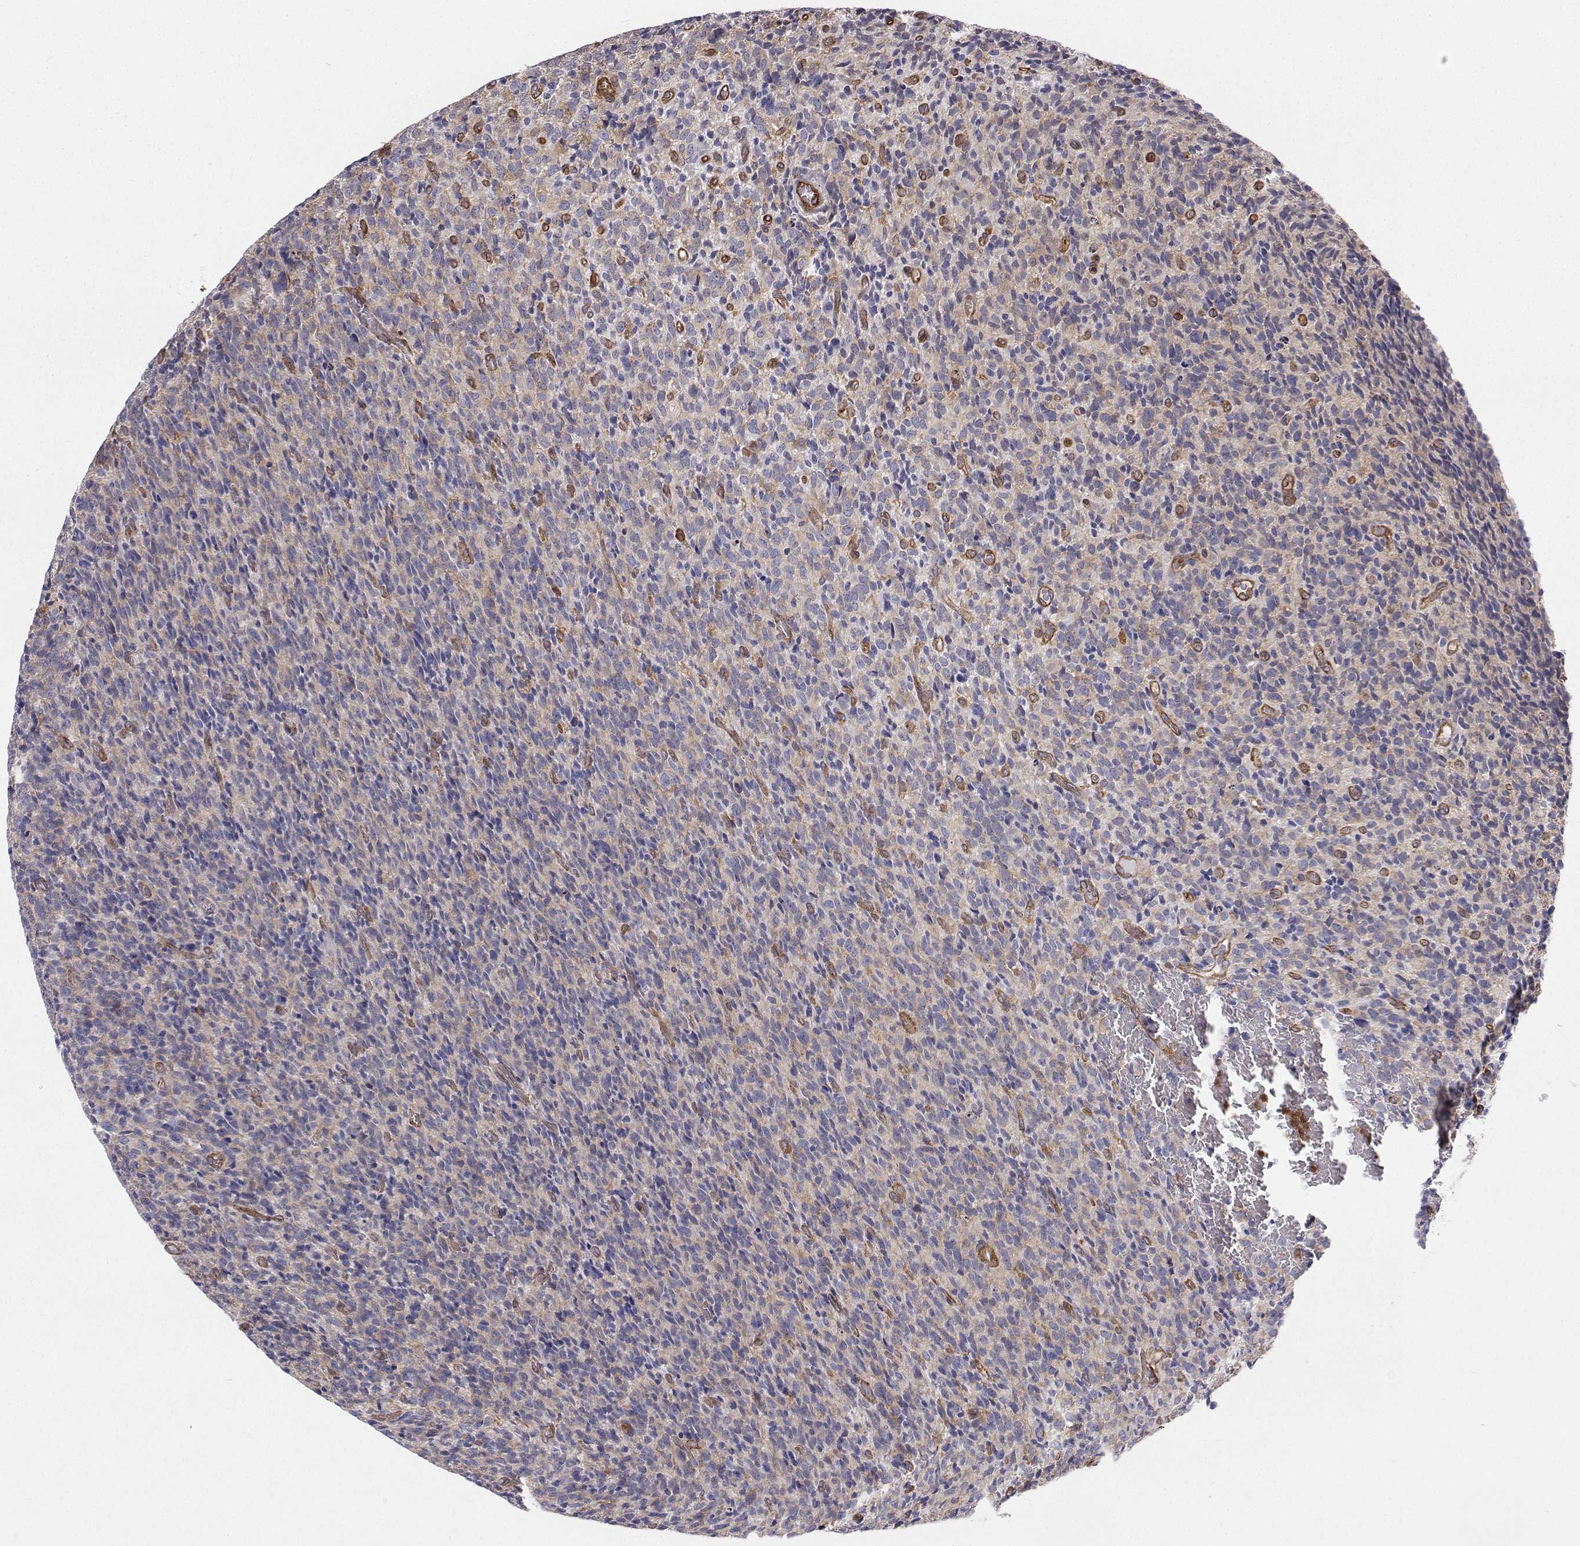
{"staining": {"intensity": "negative", "quantity": "none", "location": "none"}, "tissue": "glioma", "cell_type": "Tumor cells", "image_type": "cancer", "snomed": [{"axis": "morphology", "description": "Glioma, malignant, High grade"}, {"axis": "topography", "description": "Brain"}], "caption": "Immunohistochemistry histopathology image of neoplastic tissue: malignant high-grade glioma stained with DAB demonstrates no significant protein staining in tumor cells.", "gene": "MYH9", "patient": {"sex": "male", "age": 76}}